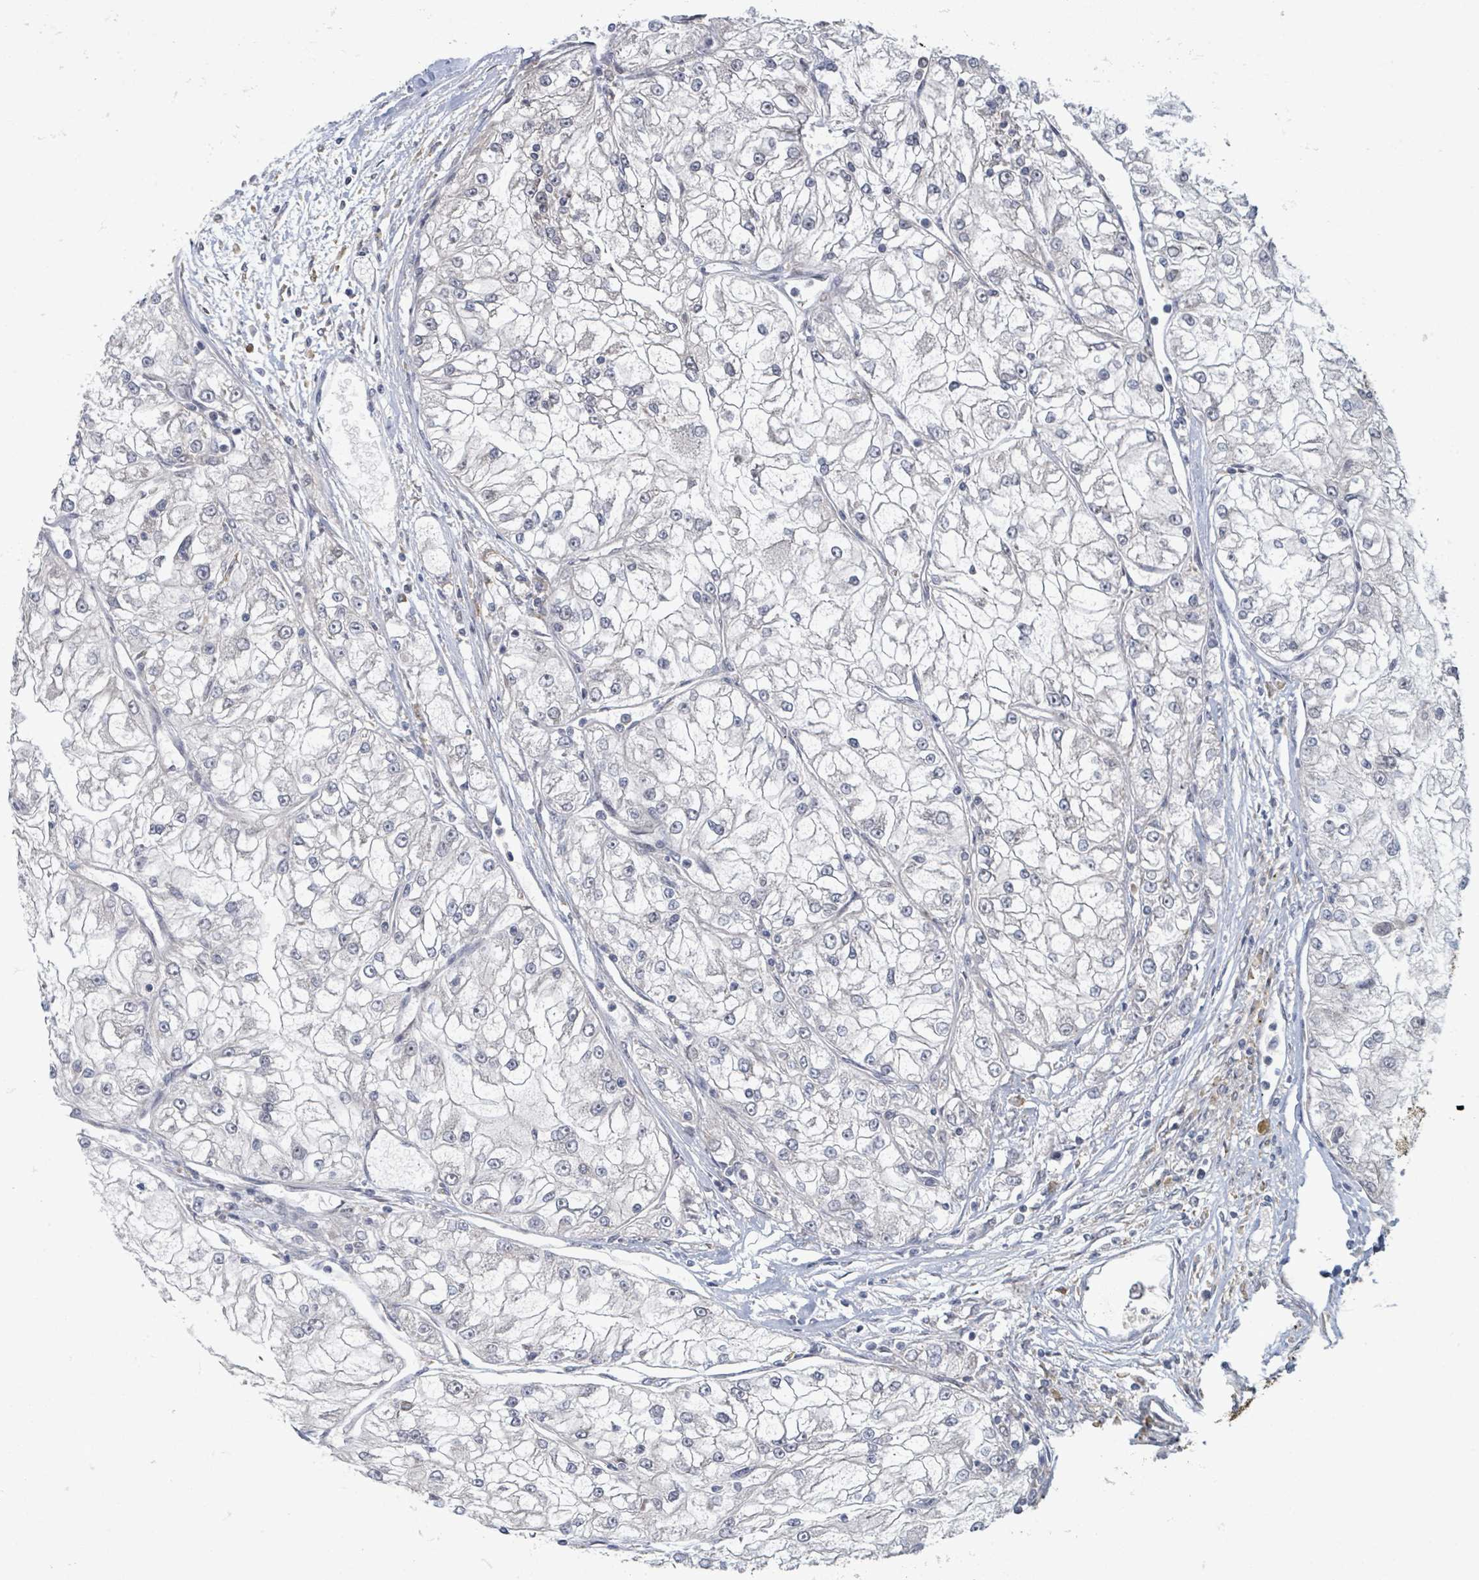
{"staining": {"intensity": "negative", "quantity": "none", "location": "none"}, "tissue": "renal cancer", "cell_type": "Tumor cells", "image_type": "cancer", "snomed": [{"axis": "morphology", "description": "Adenocarcinoma, NOS"}, {"axis": "topography", "description": "Kidney"}], "caption": "Tumor cells show no significant expression in renal cancer. The staining is performed using DAB (3,3'-diaminobenzidine) brown chromogen with nuclei counter-stained in using hematoxylin.", "gene": "SHROOM2", "patient": {"sex": "female", "age": 72}}